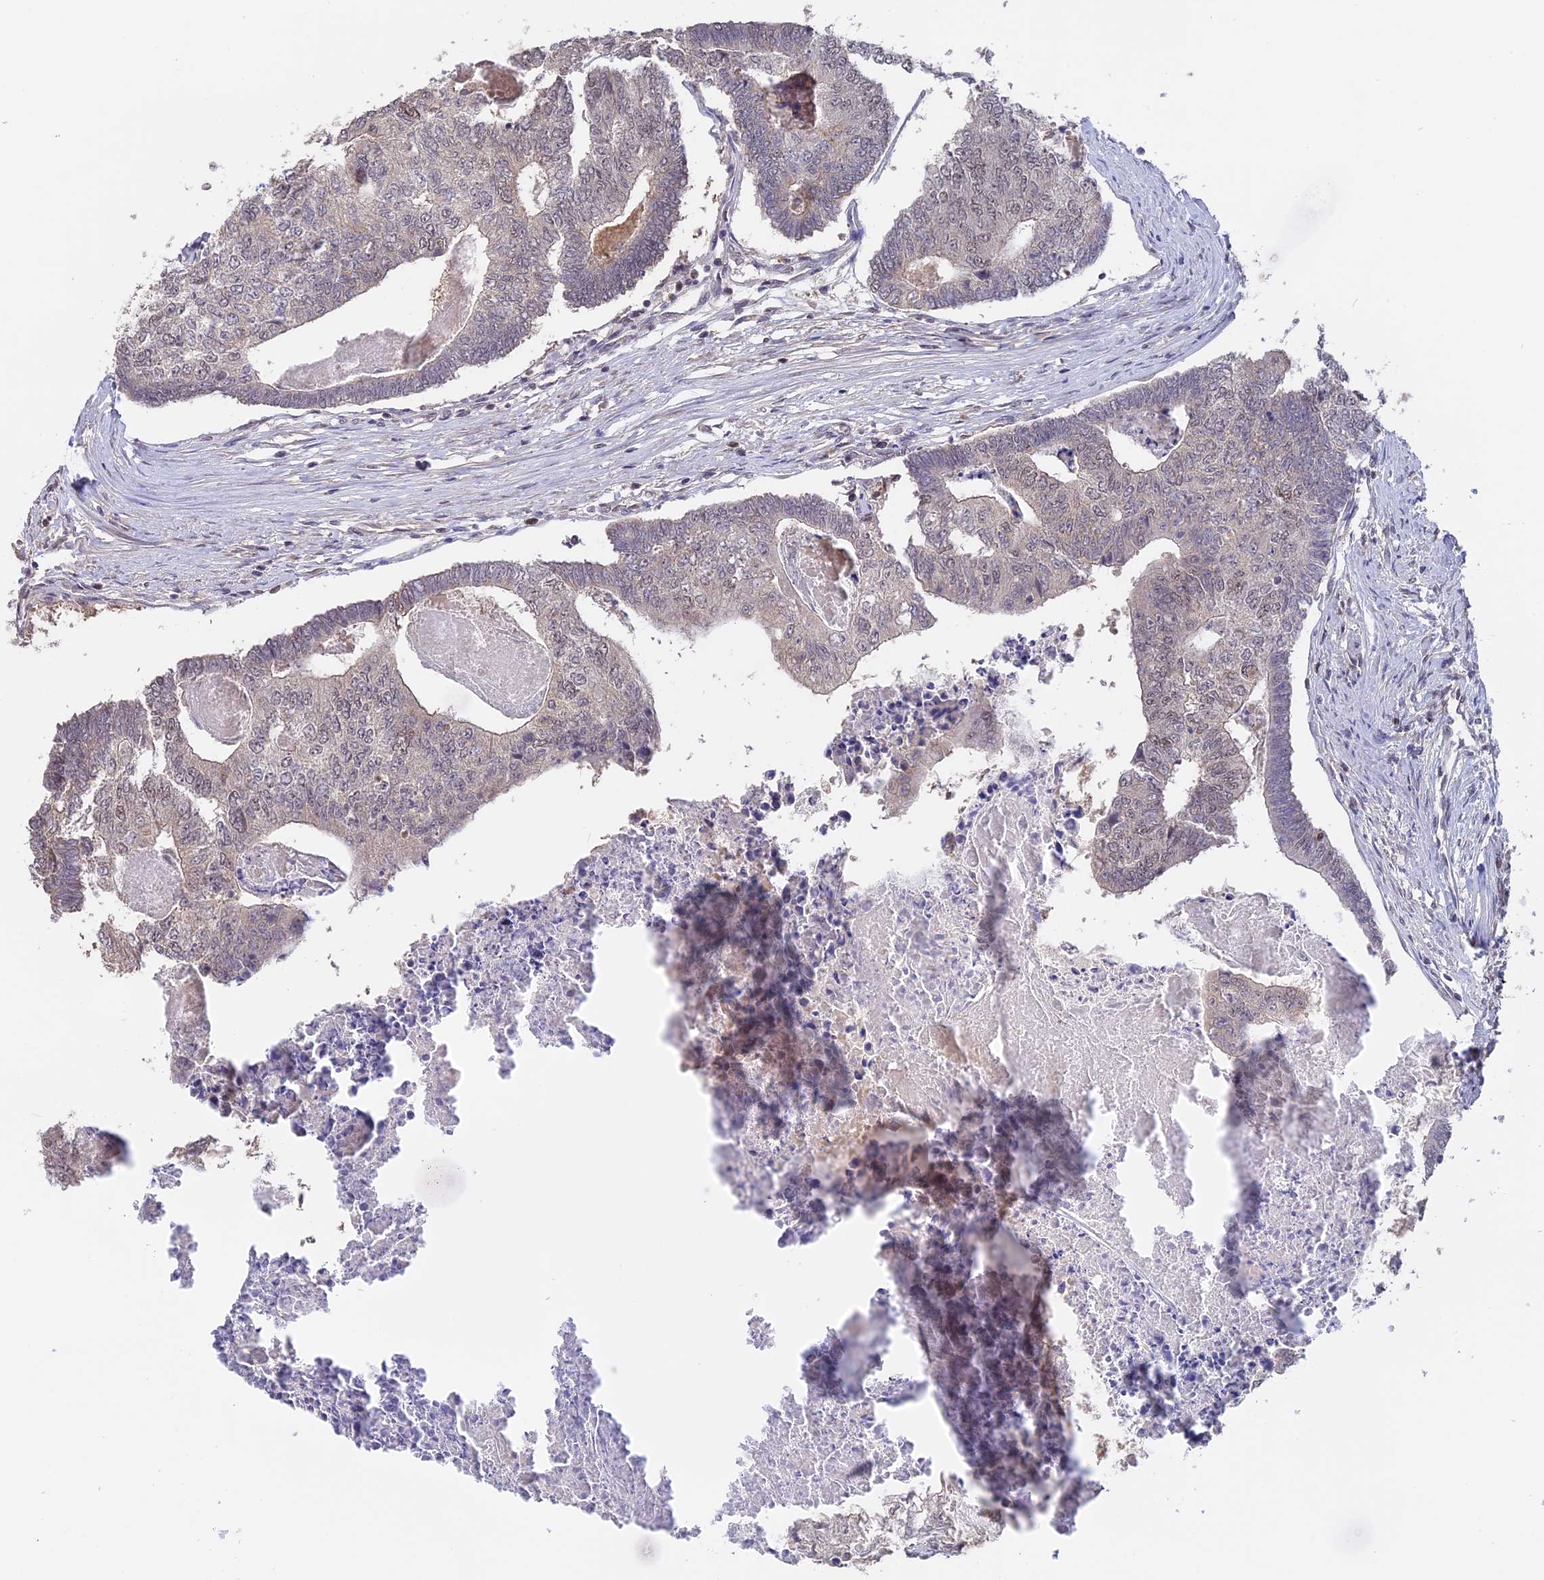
{"staining": {"intensity": "weak", "quantity": "<25%", "location": "nuclear"}, "tissue": "colorectal cancer", "cell_type": "Tumor cells", "image_type": "cancer", "snomed": [{"axis": "morphology", "description": "Adenocarcinoma, NOS"}, {"axis": "topography", "description": "Colon"}], "caption": "High power microscopy photomicrograph of an IHC micrograph of colorectal adenocarcinoma, revealing no significant staining in tumor cells.", "gene": "RFC5", "patient": {"sex": "female", "age": 67}}